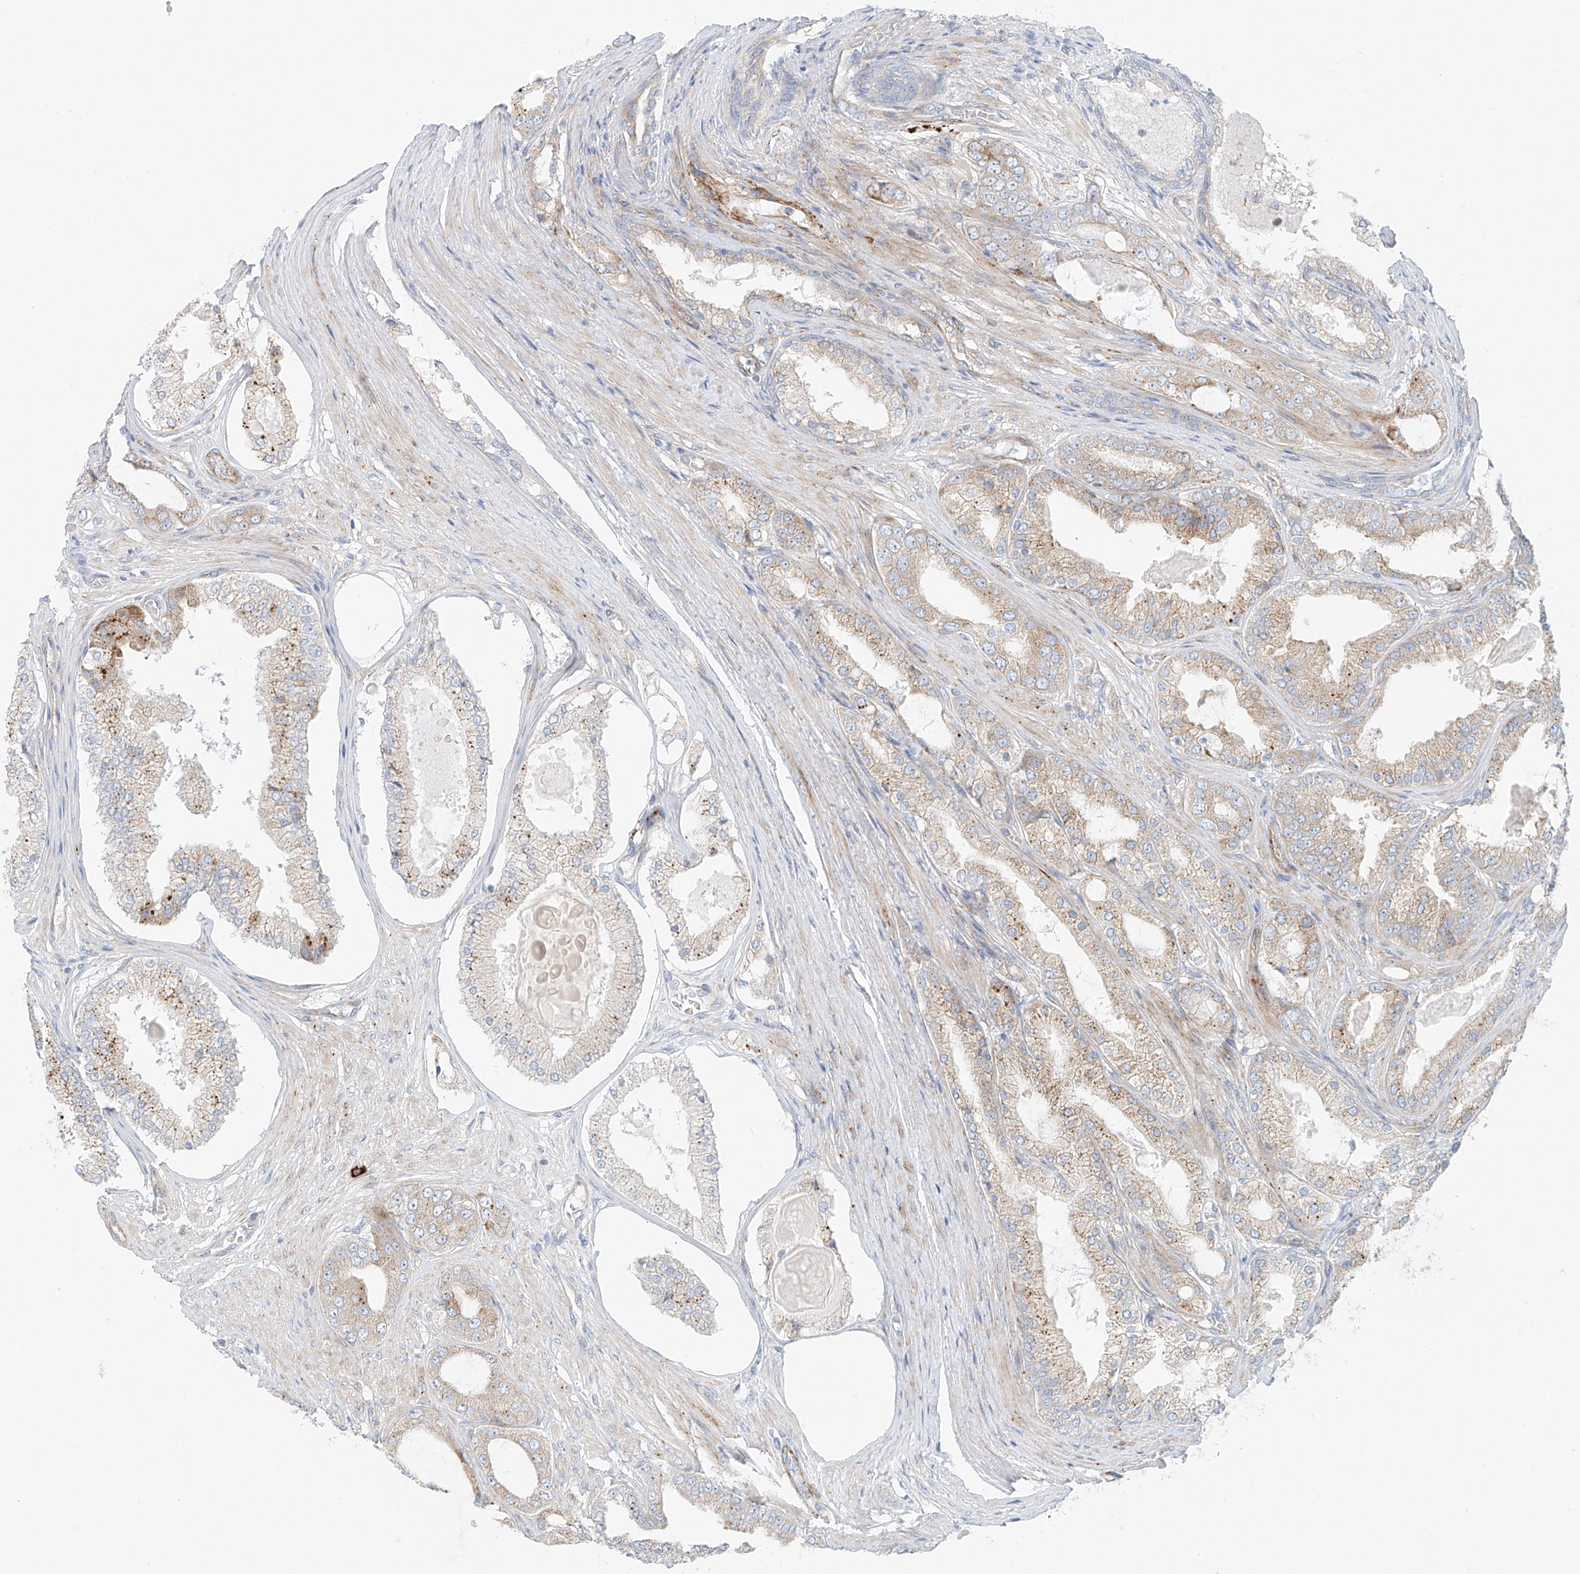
{"staining": {"intensity": "weak", "quantity": "<25%", "location": "cytoplasmic/membranous"}, "tissue": "prostate cancer", "cell_type": "Tumor cells", "image_type": "cancer", "snomed": [{"axis": "morphology", "description": "Adenocarcinoma, High grade"}, {"axis": "topography", "description": "Prostate"}], "caption": "The image displays no significant expression in tumor cells of prostate adenocarcinoma (high-grade).", "gene": "EIPR1", "patient": {"sex": "male", "age": 60}}